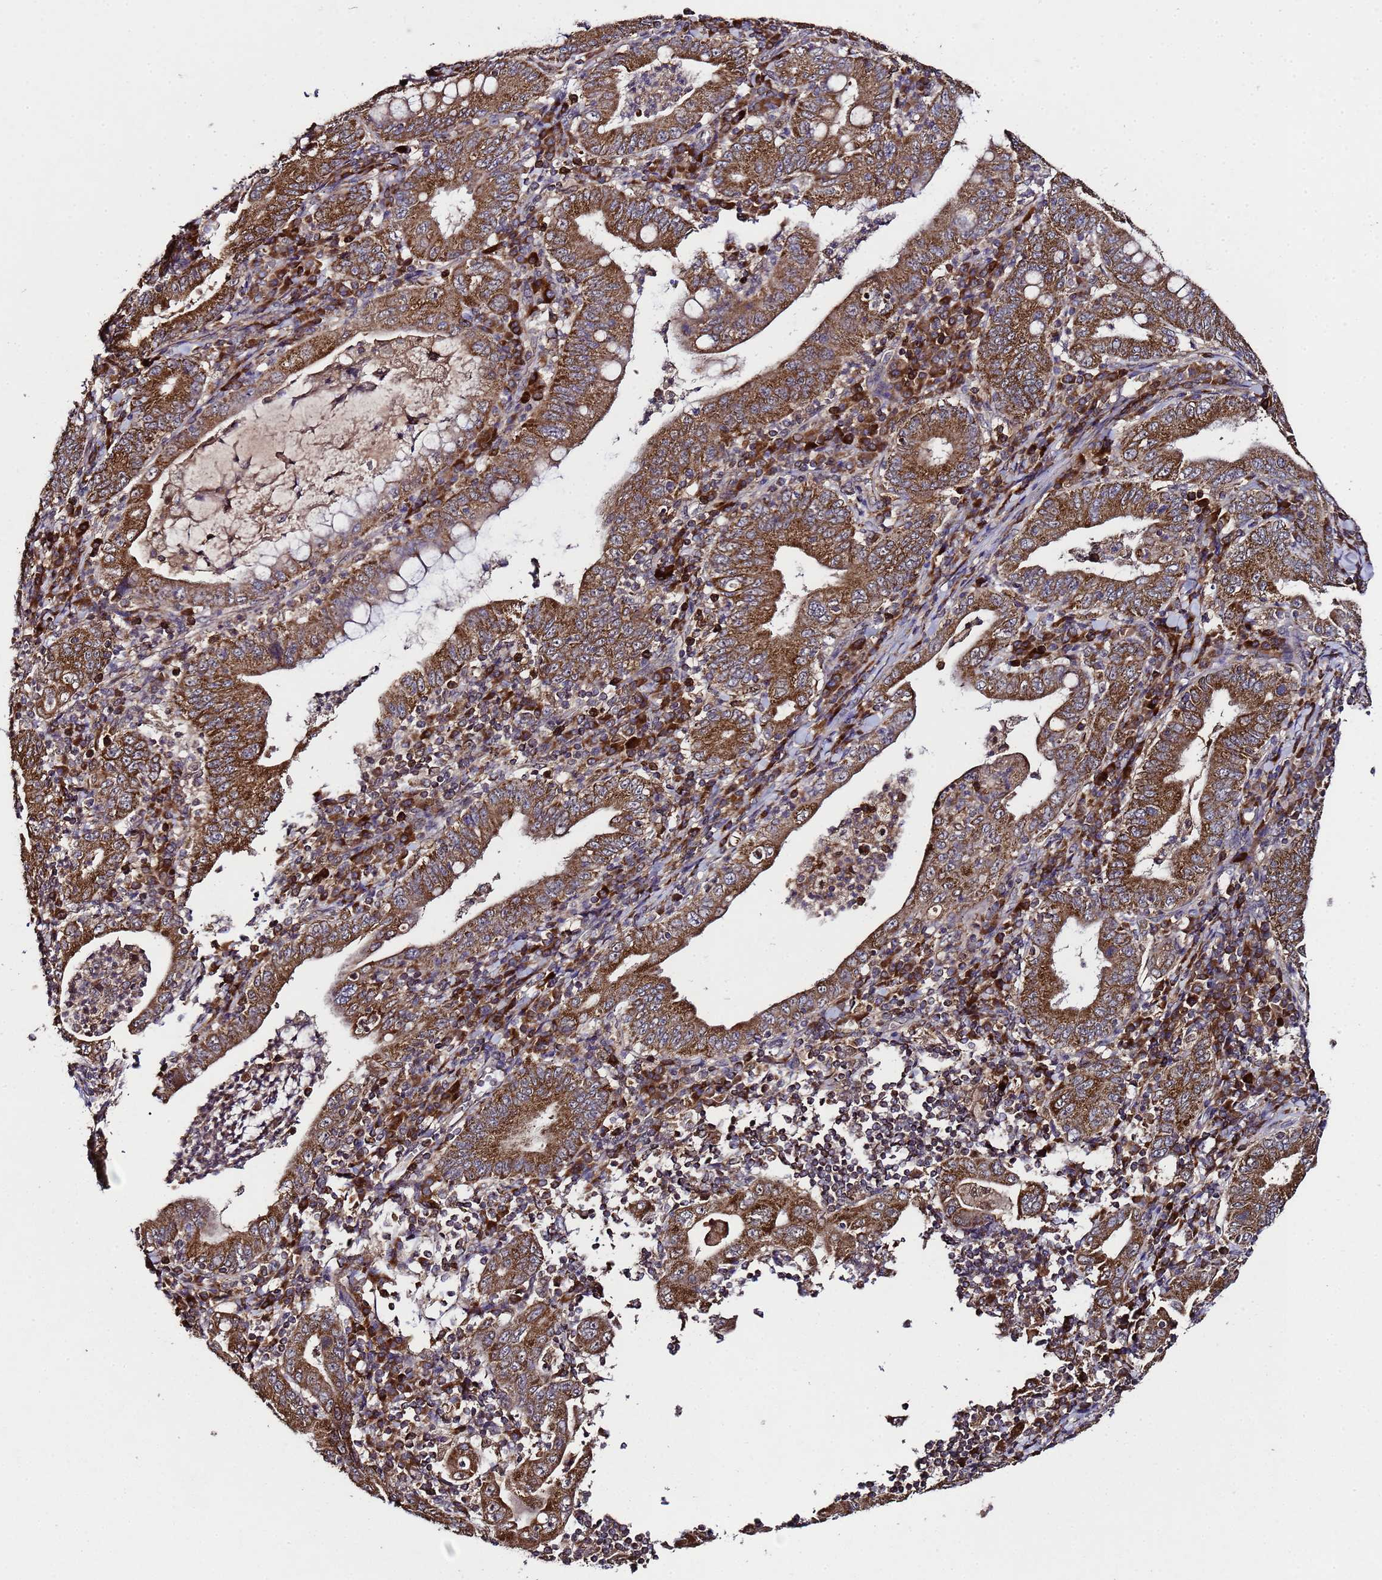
{"staining": {"intensity": "strong", "quantity": ">75%", "location": "cytoplasmic/membranous"}, "tissue": "stomach cancer", "cell_type": "Tumor cells", "image_type": "cancer", "snomed": [{"axis": "morphology", "description": "Normal tissue, NOS"}, {"axis": "morphology", "description": "Adenocarcinoma, NOS"}, {"axis": "topography", "description": "Esophagus"}, {"axis": "topography", "description": "Stomach, upper"}, {"axis": "topography", "description": "Peripheral nerve tissue"}], "caption": "Stomach adenocarcinoma stained with a protein marker shows strong staining in tumor cells.", "gene": "HSPBAP1", "patient": {"sex": "male", "age": 62}}